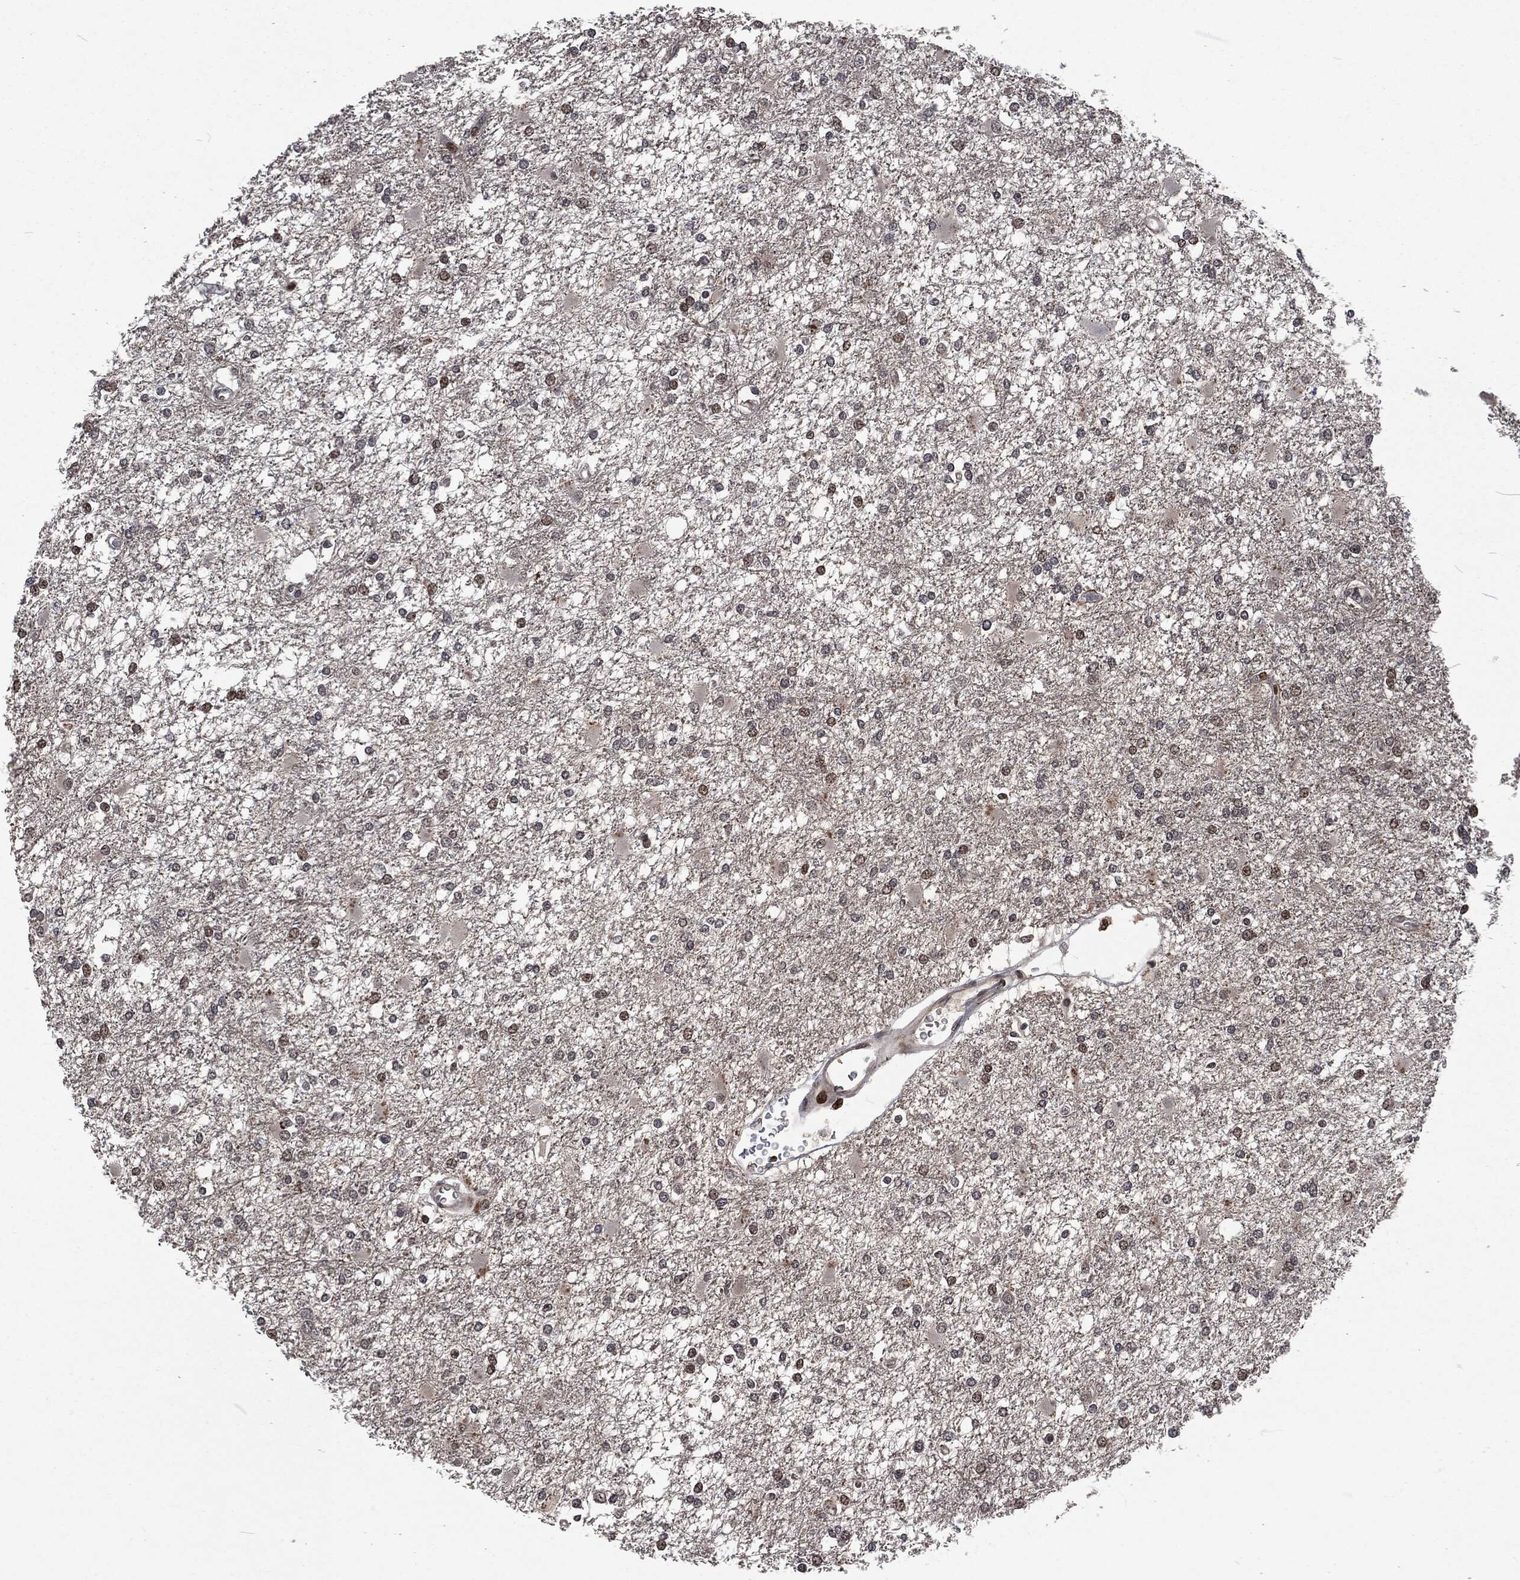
{"staining": {"intensity": "moderate", "quantity": "<25%", "location": "nuclear"}, "tissue": "glioma", "cell_type": "Tumor cells", "image_type": "cancer", "snomed": [{"axis": "morphology", "description": "Glioma, malignant, High grade"}, {"axis": "topography", "description": "Cerebral cortex"}], "caption": "Tumor cells exhibit moderate nuclear staining in about <25% of cells in high-grade glioma (malignant).", "gene": "EGFR", "patient": {"sex": "male", "age": 79}}